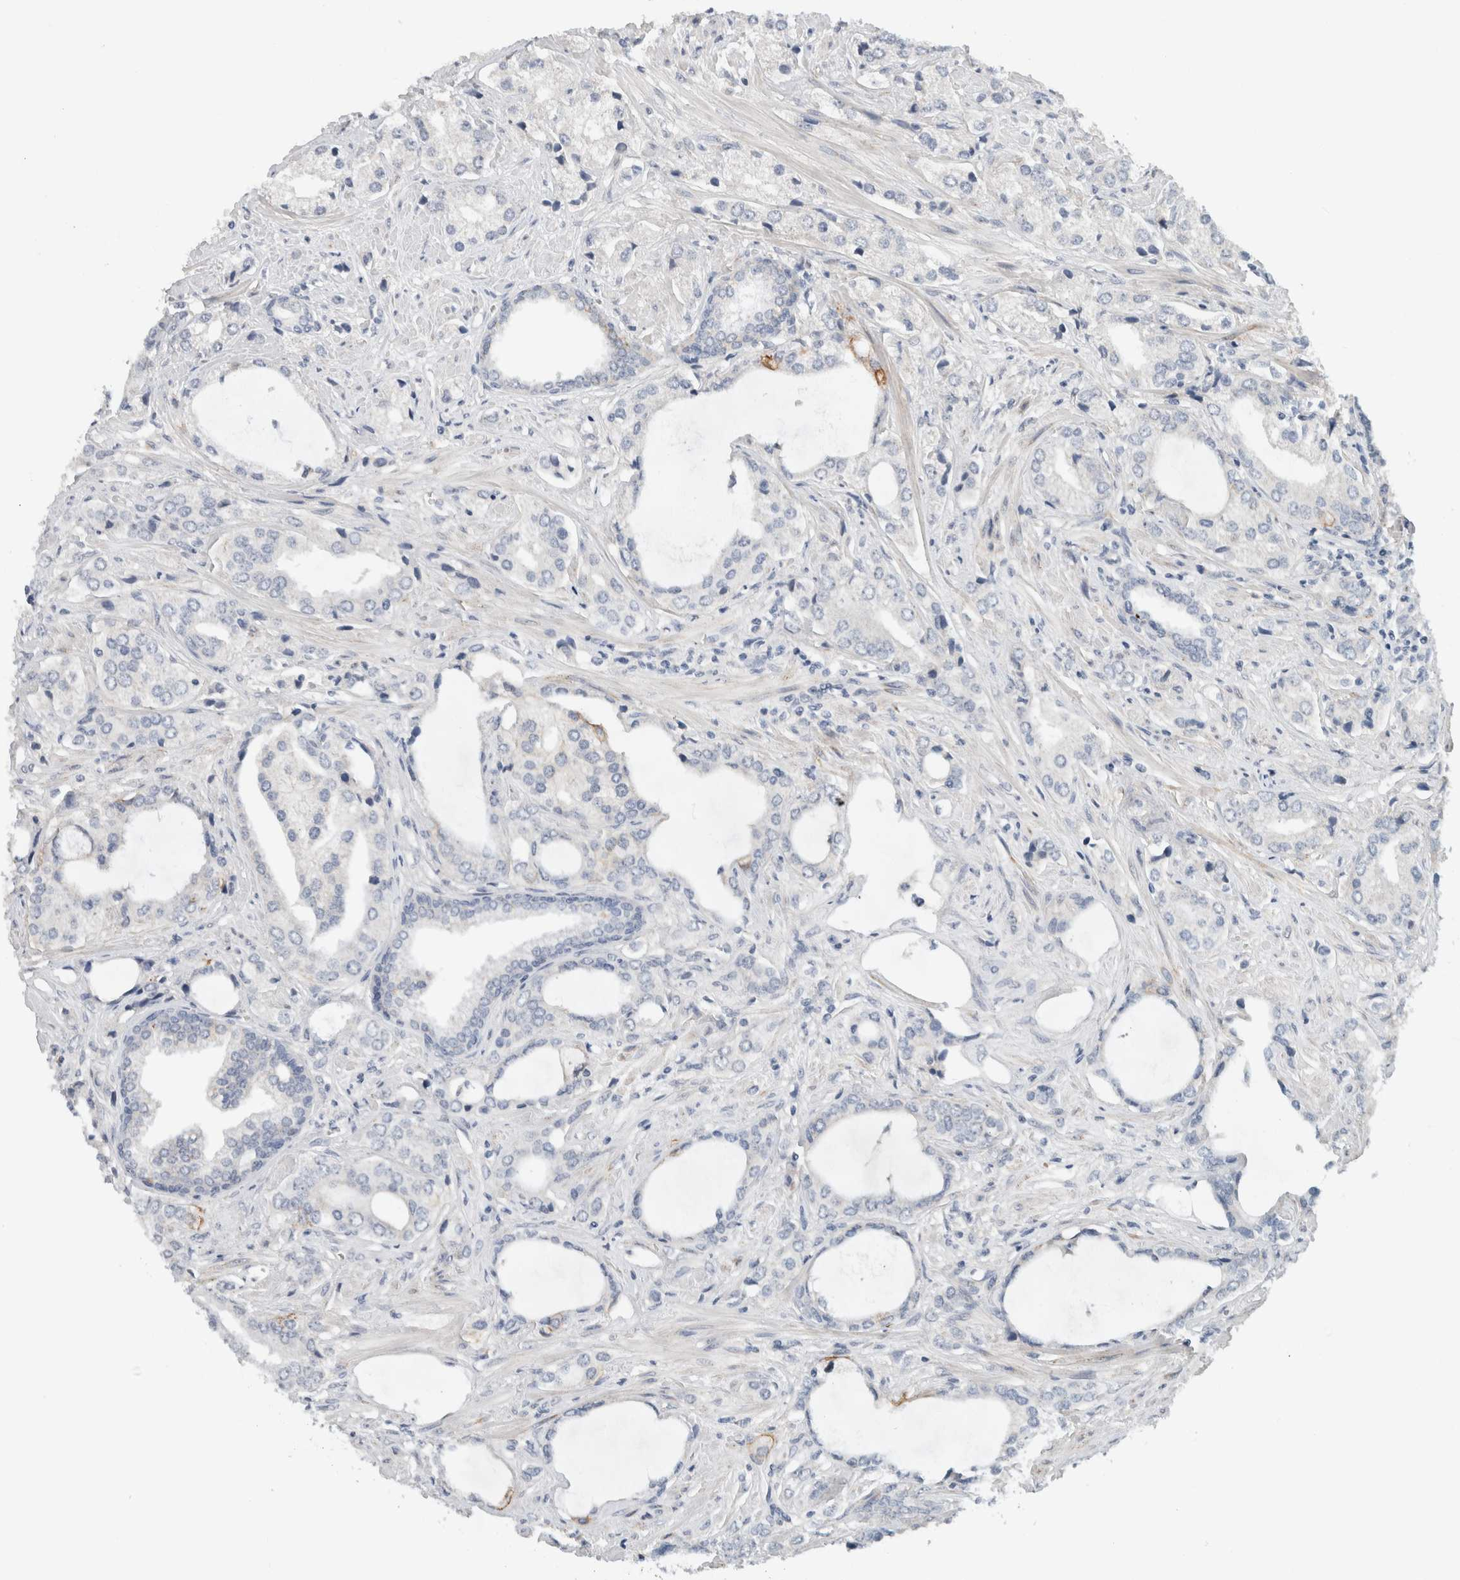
{"staining": {"intensity": "negative", "quantity": "none", "location": "none"}, "tissue": "prostate cancer", "cell_type": "Tumor cells", "image_type": "cancer", "snomed": [{"axis": "morphology", "description": "Adenocarcinoma, High grade"}, {"axis": "topography", "description": "Prostate"}], "caption": "Immunohistochemistry photomicrograph of prostate adenocarcinoma (high-grade) stained for a protein (brown), which reveals no expression in tumor cells.", "gene": "HCN3", "patient": {"sex": "male", "age": 66}}